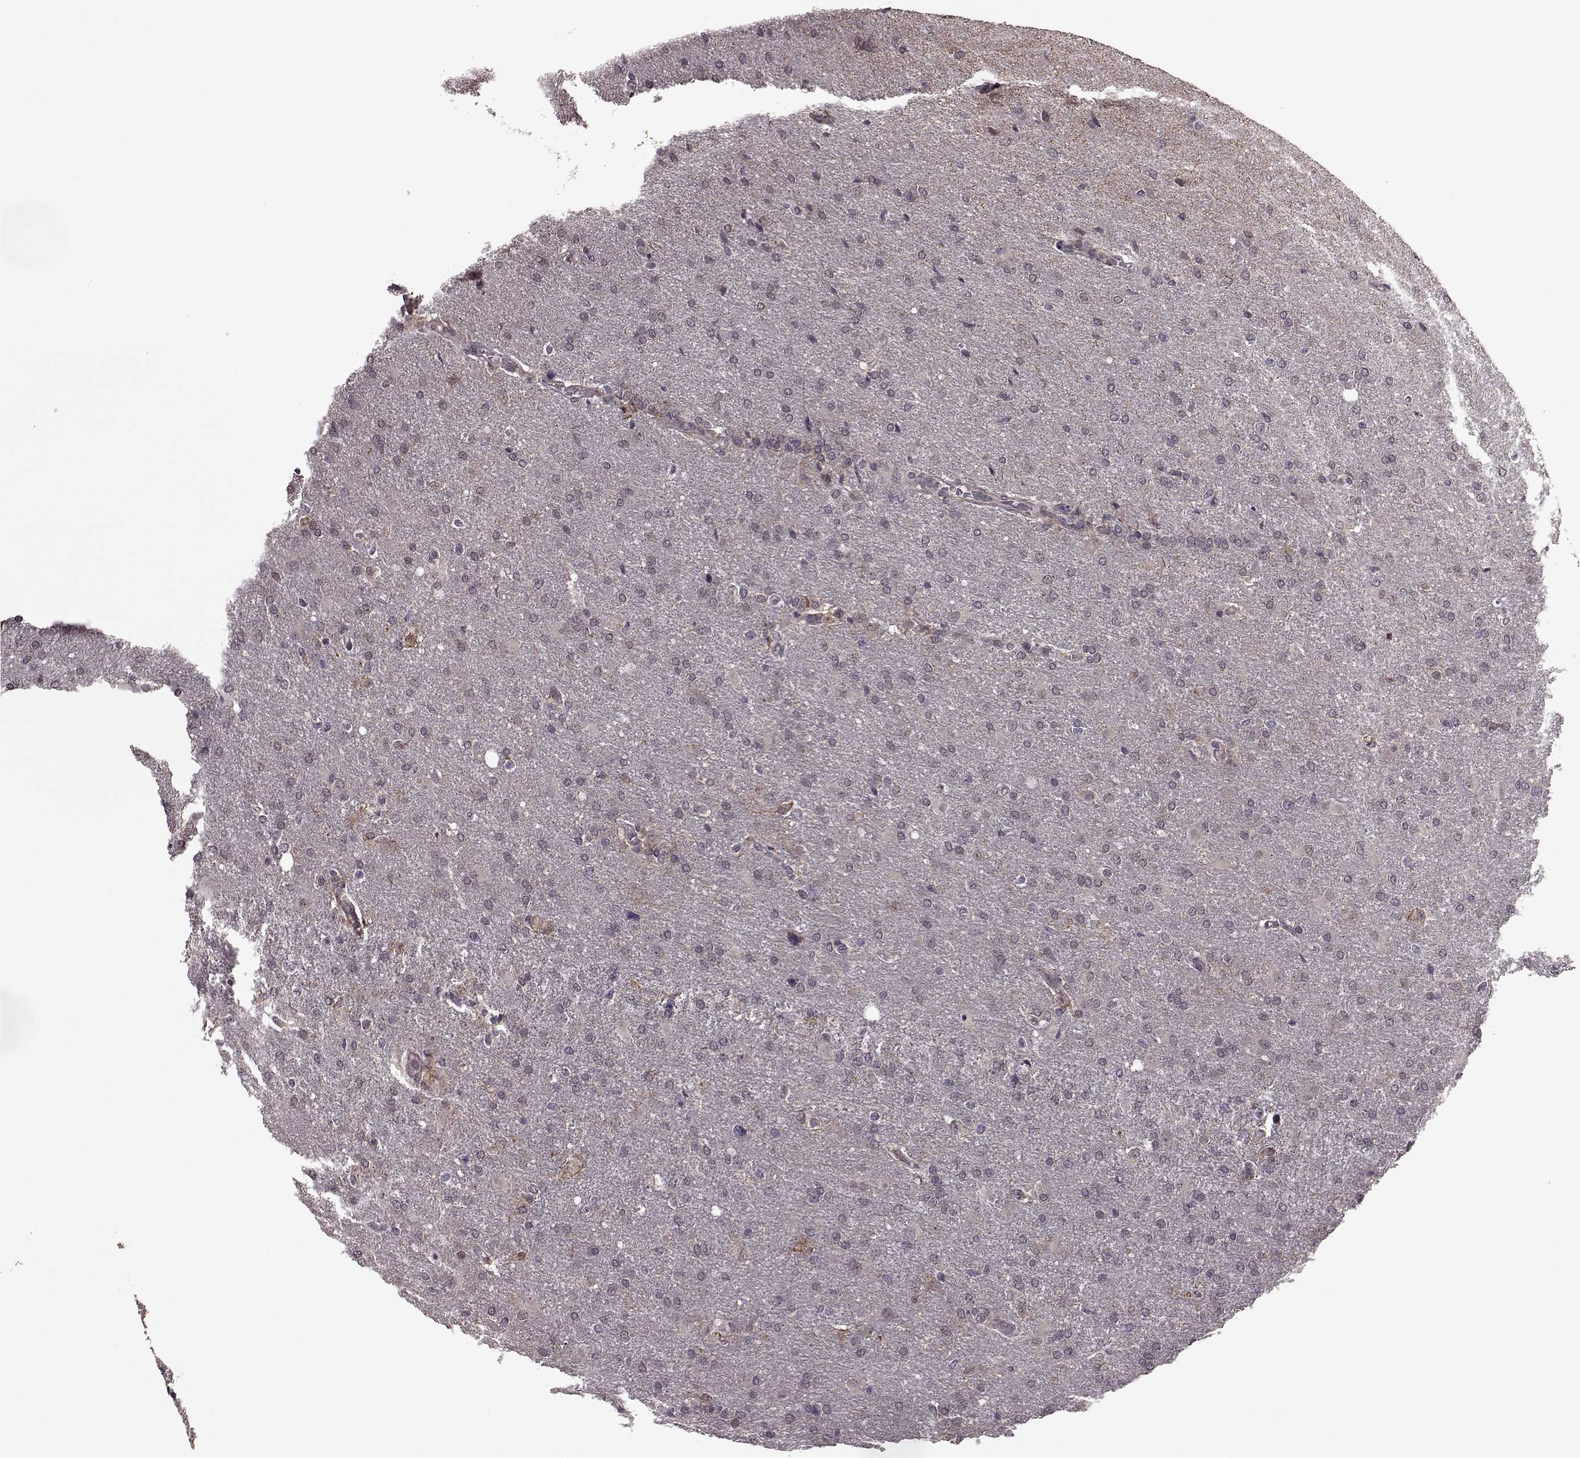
{"staining": {"intensity": "negative", "quantity": "none", "location": "none"}, "tissue": "glioma", "cell_type": "Tumor cells", "image_type": "cancer", "snomed": [{"axis": "morphology", "description": "Glioma, malignant, High grade"}, {"axis": "topography", "description": "Brain"}], "caption": "An immunohistochemistry (IHC) photomicrograph of malignant glioma (high-grade) is shown. There is no staining in tumor cells of malignant glioma (high-grade).", "gene": "SYNPO", "patient": {"sex": "male", "age": 68}}